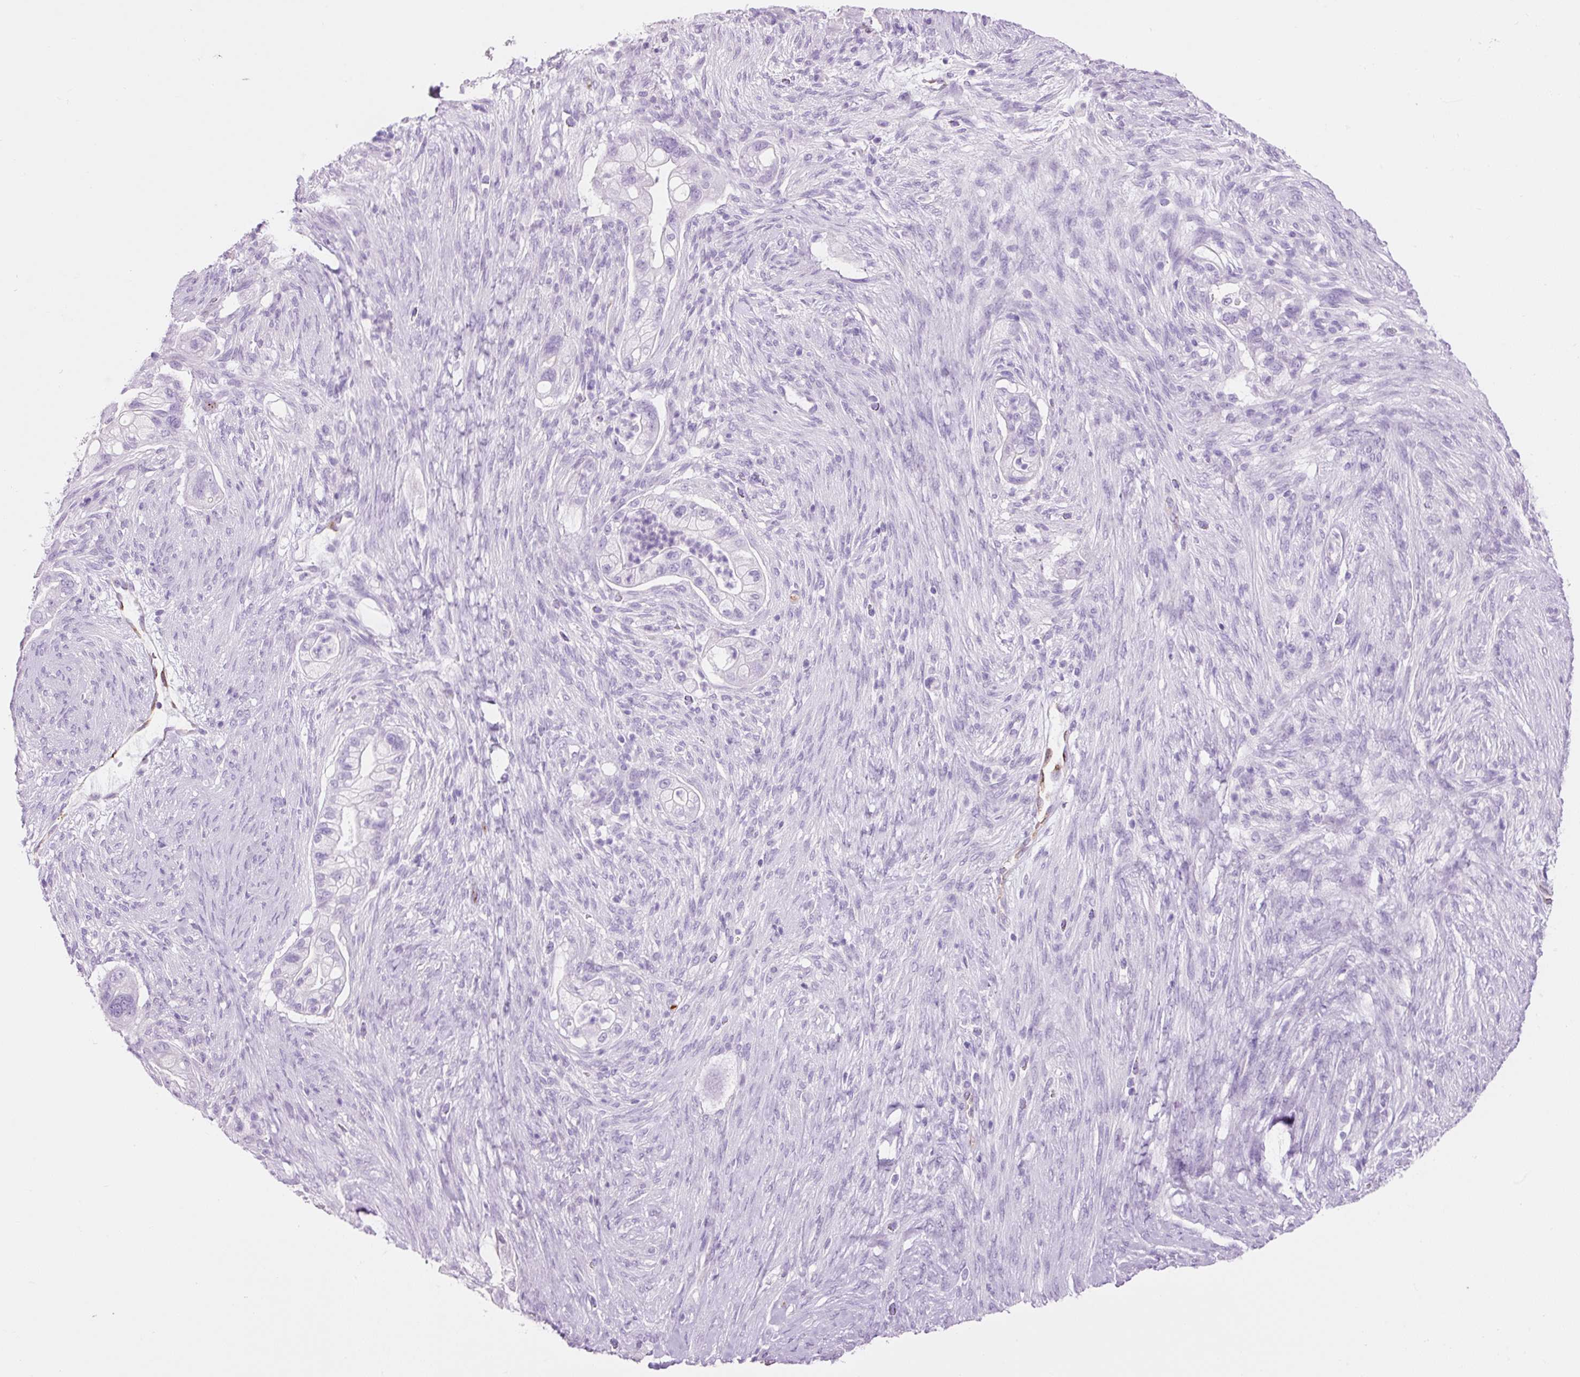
{"staining": {"intensity": "negative", "quantity": "none", "location": "none"}, "tissue": "pancreatic cancer", "cell_type": "Tumor cells", "image_type": "cancer", "snomed": [{"axis": "morphology", "description": "Adenocarcinoma, NOS"}, {"axis": "topography", "description": "Pancreas"}], "caption": "Immunohistochemistry (IHC) image of human adenocarcinoma (pancreatic) stained for a protein (brown), which exhibits no positivity in tumor cells. Nuclei are stained in blue.", "gene": "ADSS1", "patient": {"sex": "male", "age": 44}}